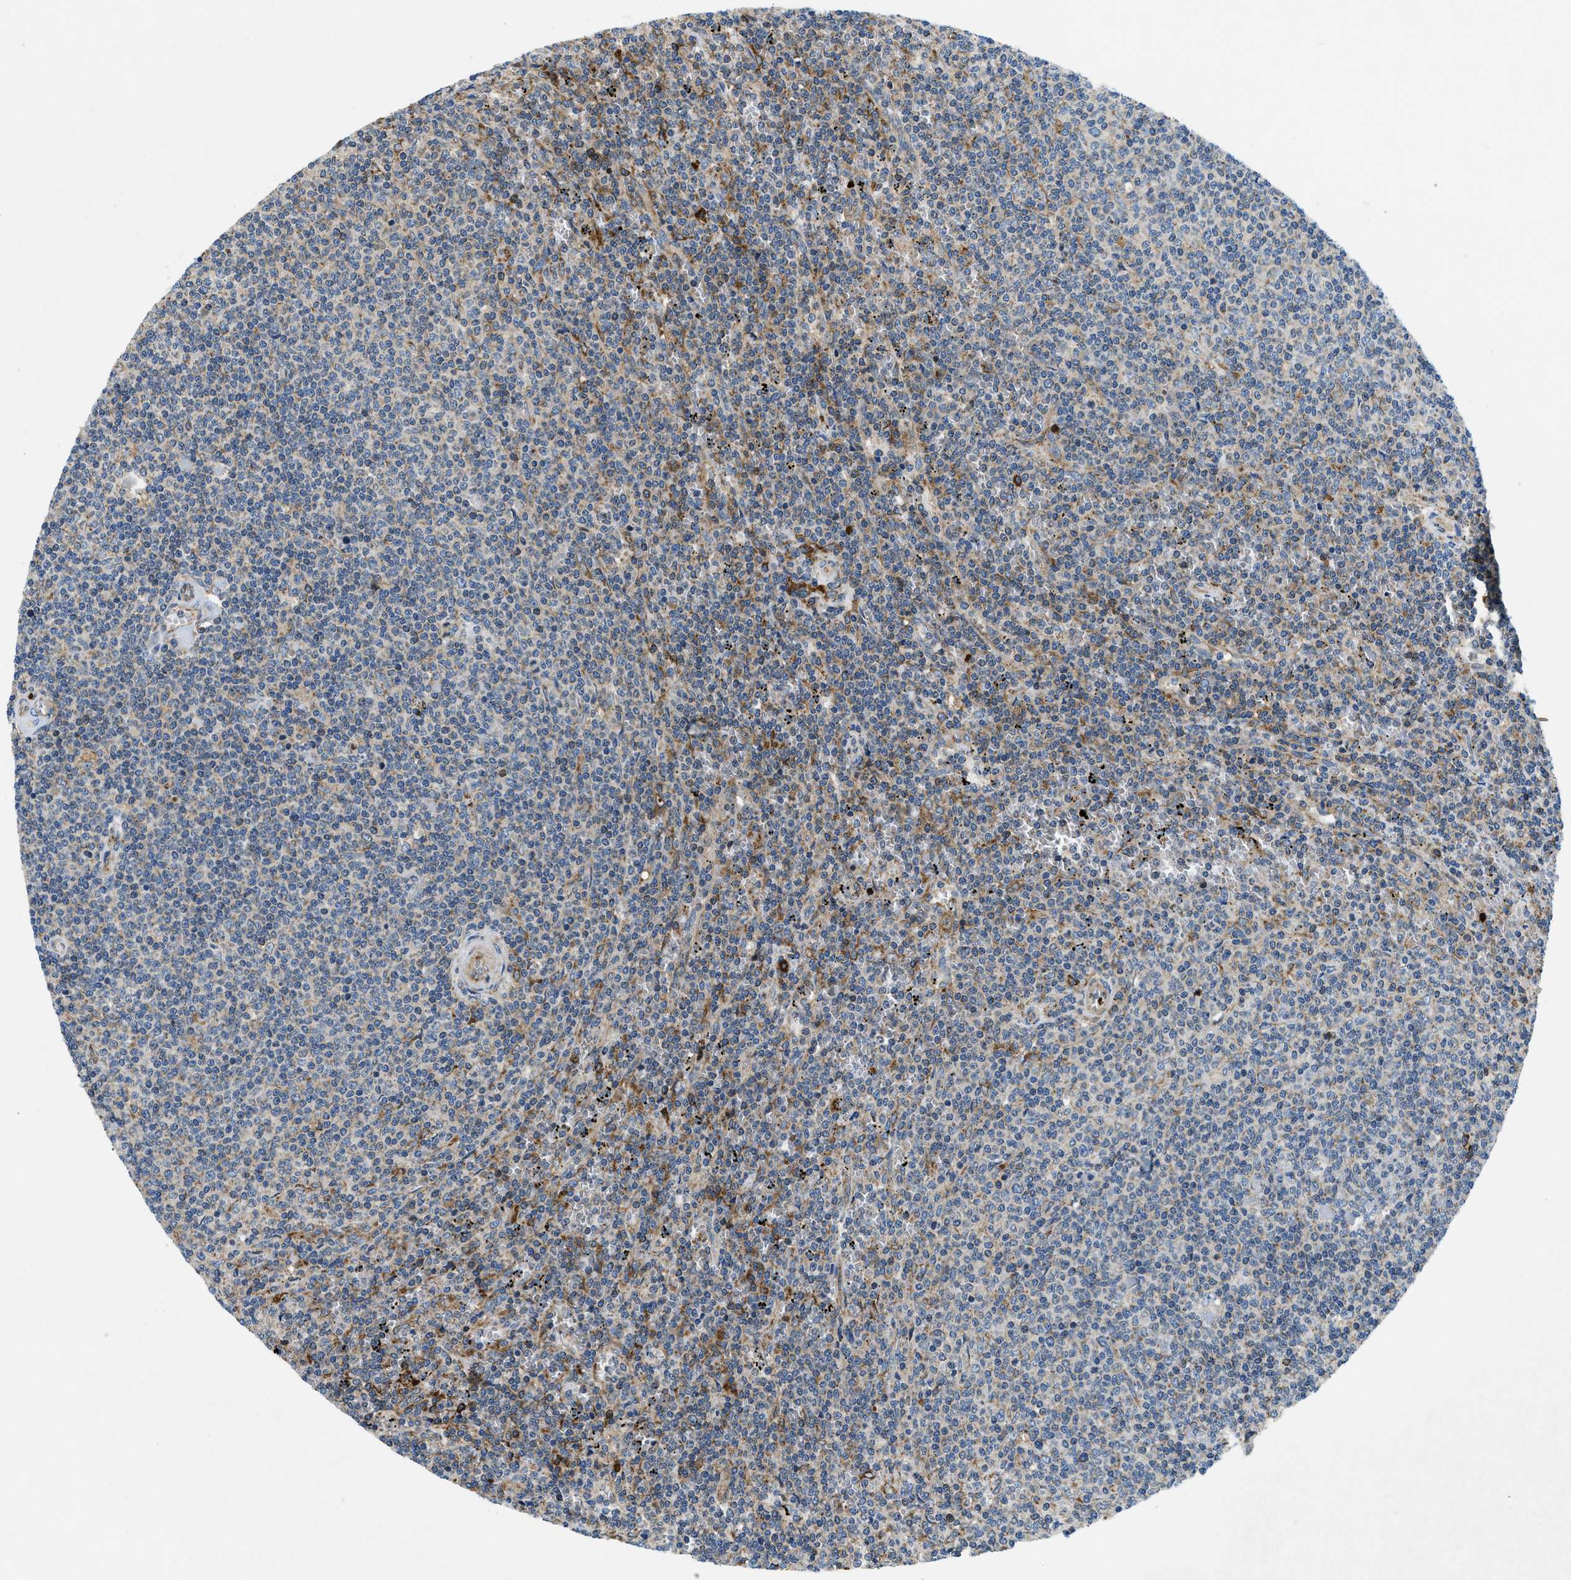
{"staining": {"intensity": "negative", "quantity": "none", "location": "none"}, "tissue": "lymphoma", "cell_type": "Tumor cells", "image_type": "cancer", "snomed": [{"axis": "morphology", "description": "Malignant lymphoma, non-Hodgkin's type, Low grade"}, {"axis": "topography", "description": "Spleen"}], "caption": "The photomicrograph displays no significant staining in tumor cells of lymphoma. (DAB immunohistochemistry (IHC), high magnification).", "gene": "CSPG4", "patient": {"sex": "female", "age": 50}}